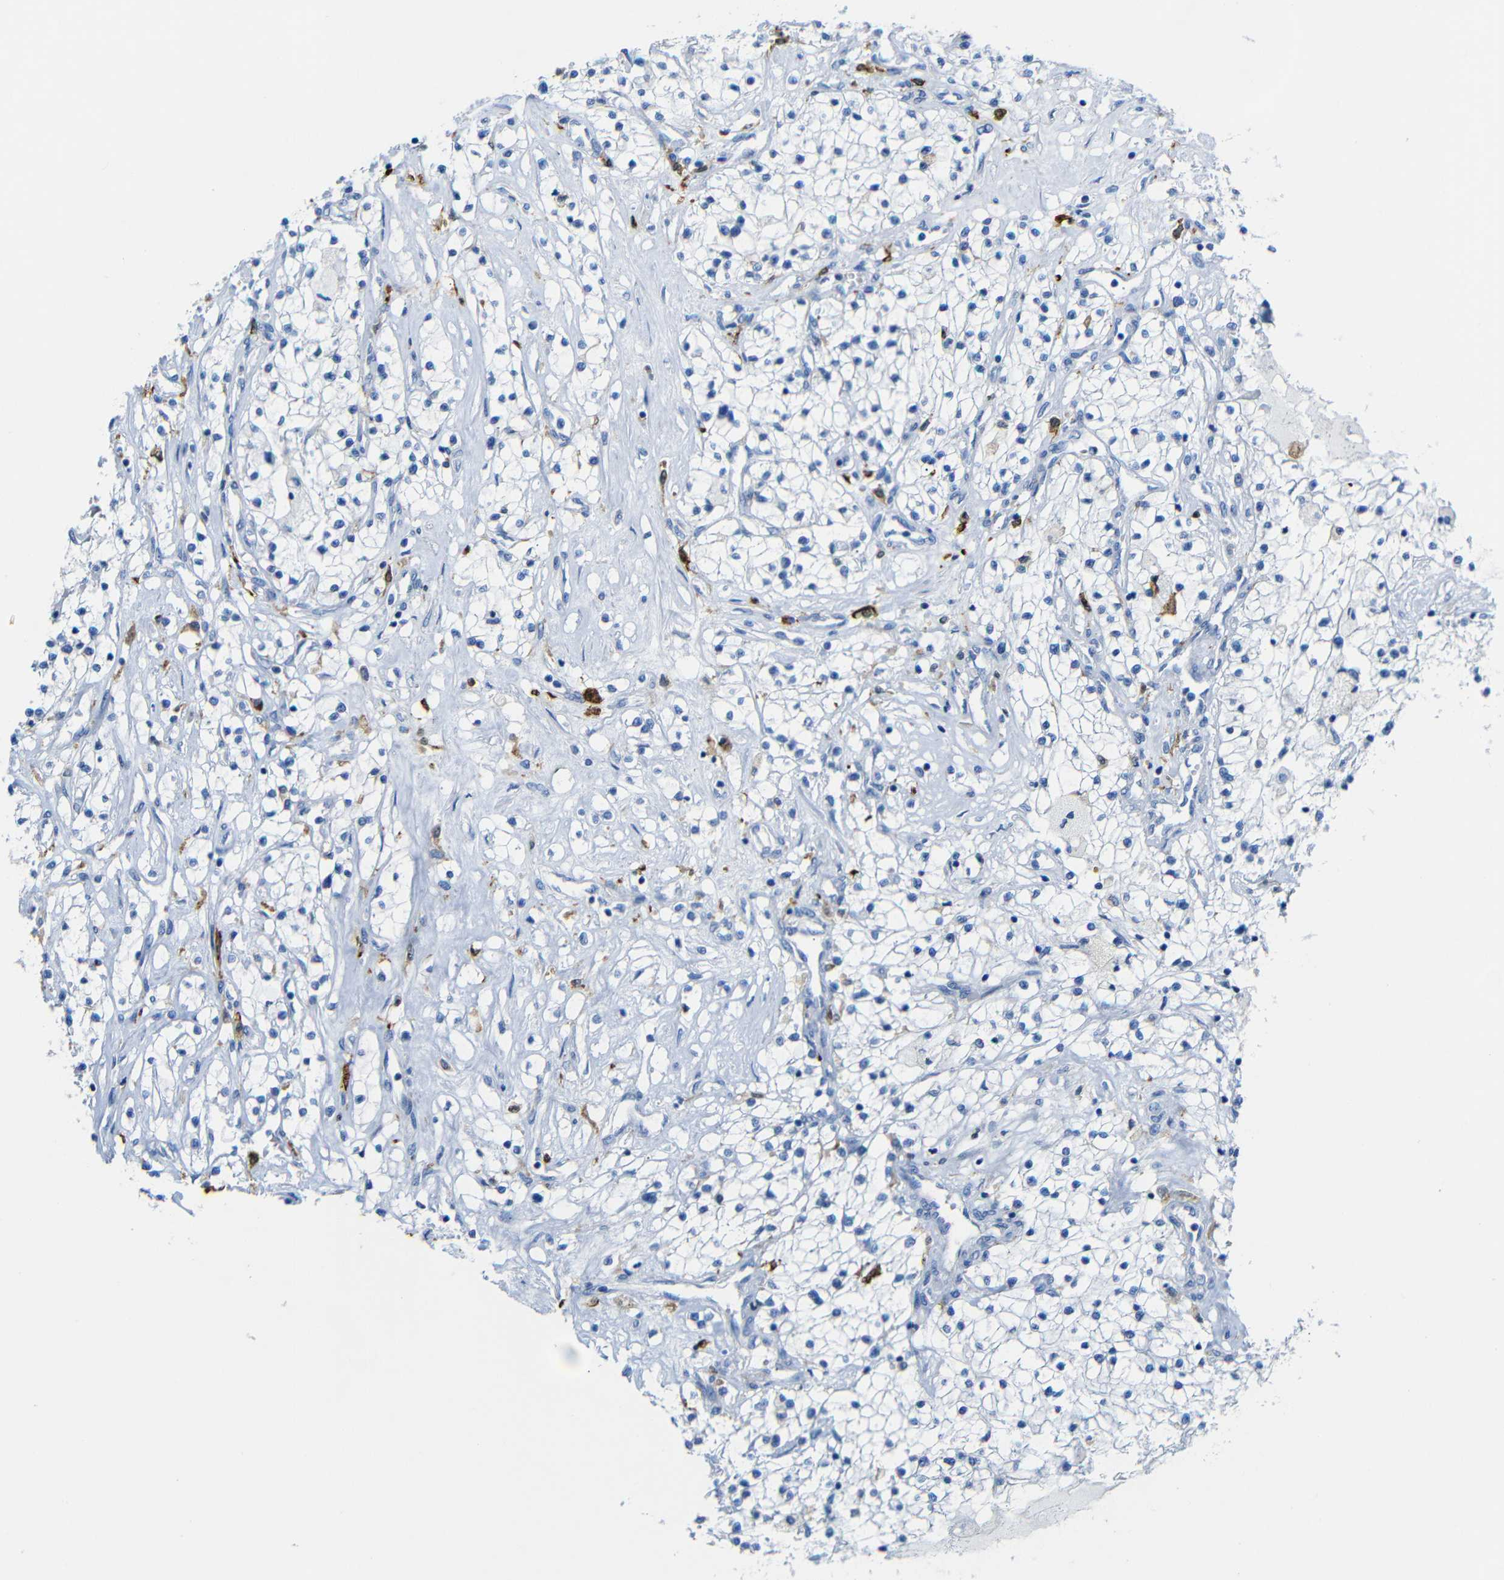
{"staining": {"intensity": "negative", "quantity": "none", "location": "none"}, "tissue": "renal cancer", "cell_type": "Tumor cells", "image_type": "cancer", "snomed": [{"axis": "morphology", "description": "Adenocarcinoma, NOS"}, {"axis": "topography", "description": "Kidney"}], "caption": "This is a histopathology image of IHC staining of renal cancer, which shows no expression in tumor cells.", "gene": "C1orf210", "patient": {"sex": "male", "age": 68}}